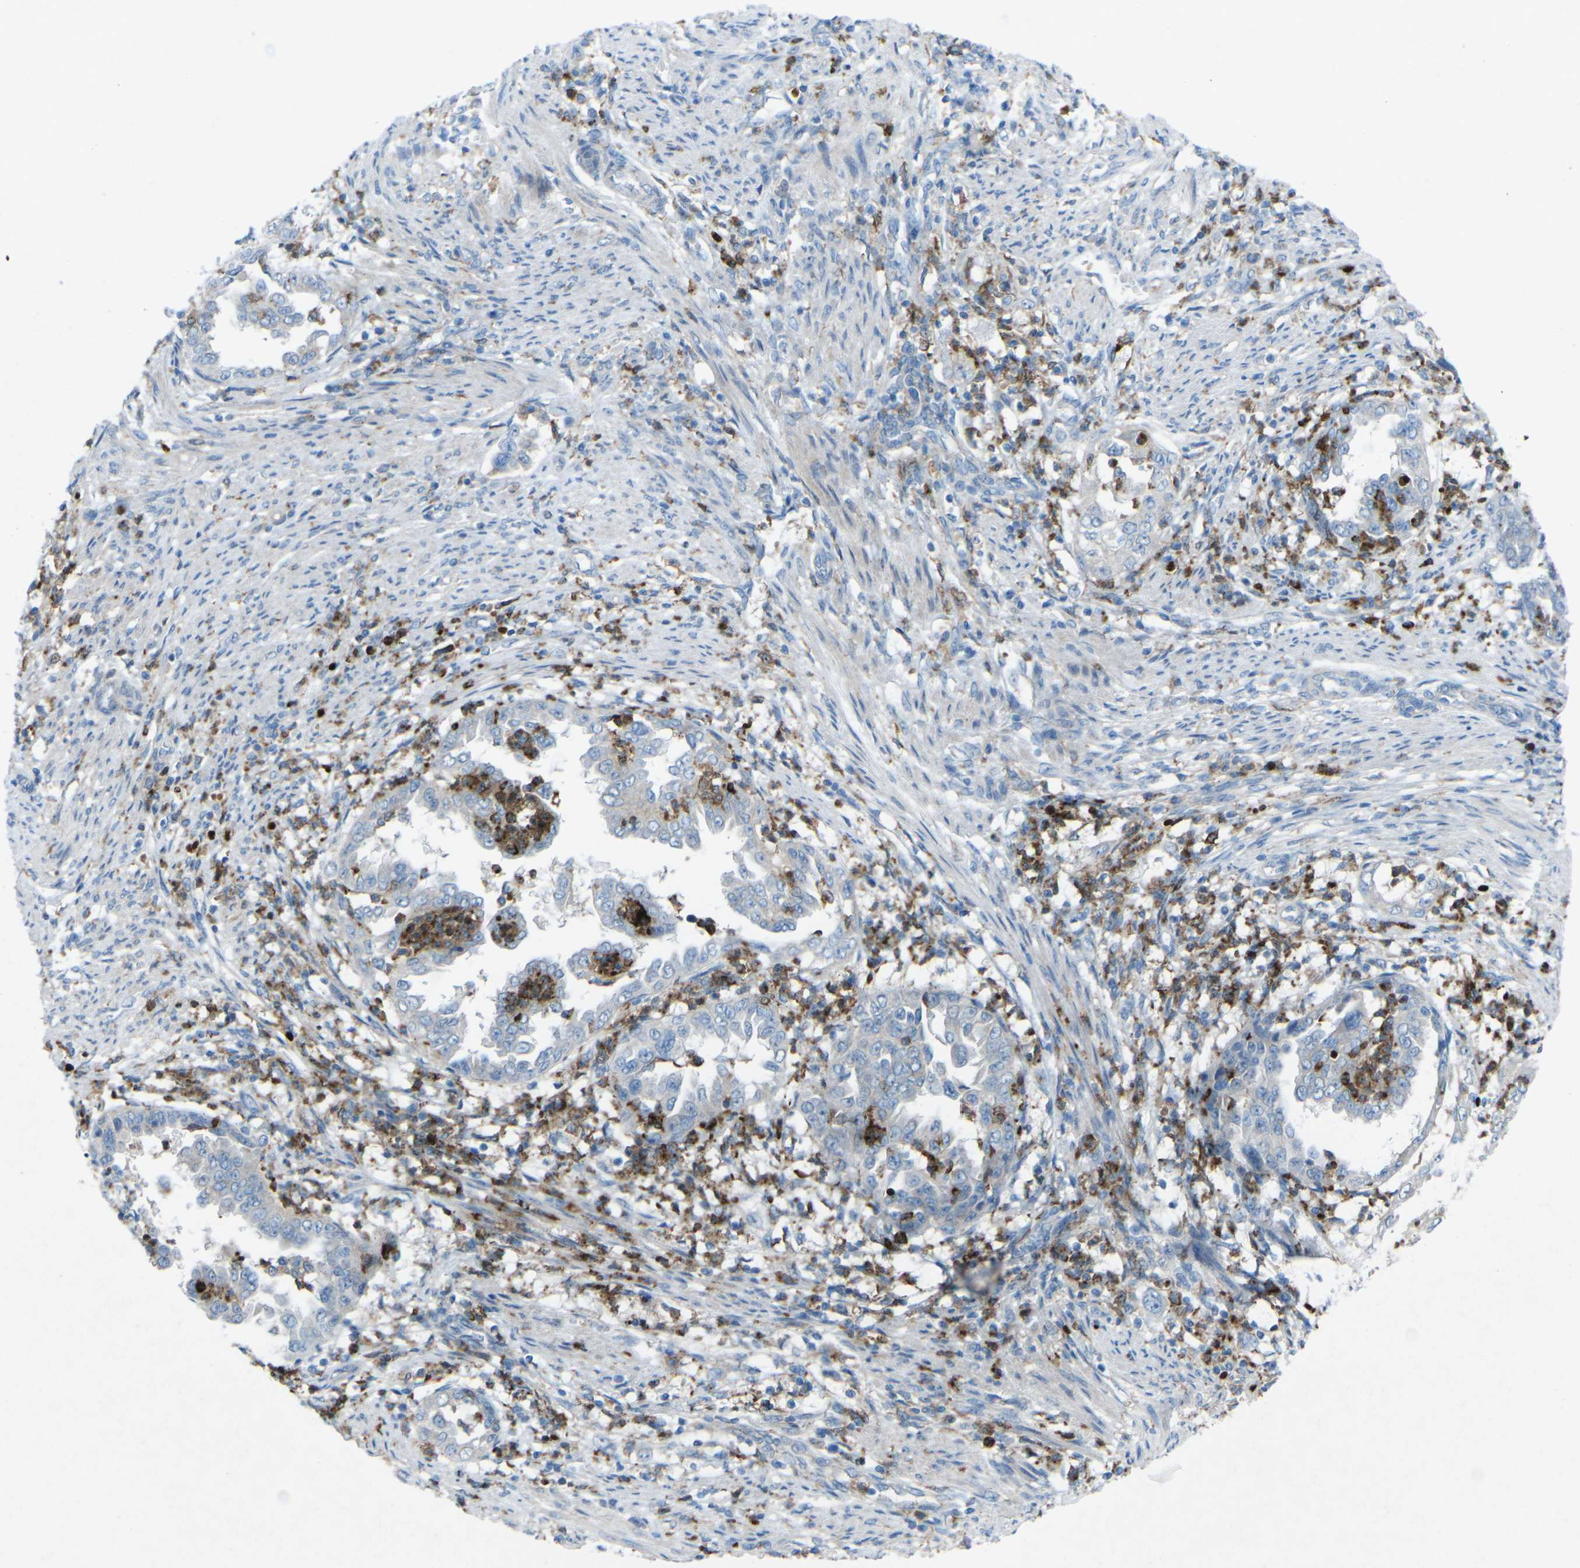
{"staining": {"intensity": "weak", "quantity": "<25%", "location": "cytoplasmic/membranous"}, "tissue": "endometrial cancer", "cell_type": "Tumor cells", "image_type": "cancer", "snomed": [{"axis": "morphology", "description": "Adenocarcinoma, NOS"}, {"axis": "topography", "description": "Endometrium"}], "caption": "The IHC photomicrograph has no significant expression in tumor cells of endometrial cancer tissue.", "gene": "STK11", "patient": {"sex": "female", "age": 85}}